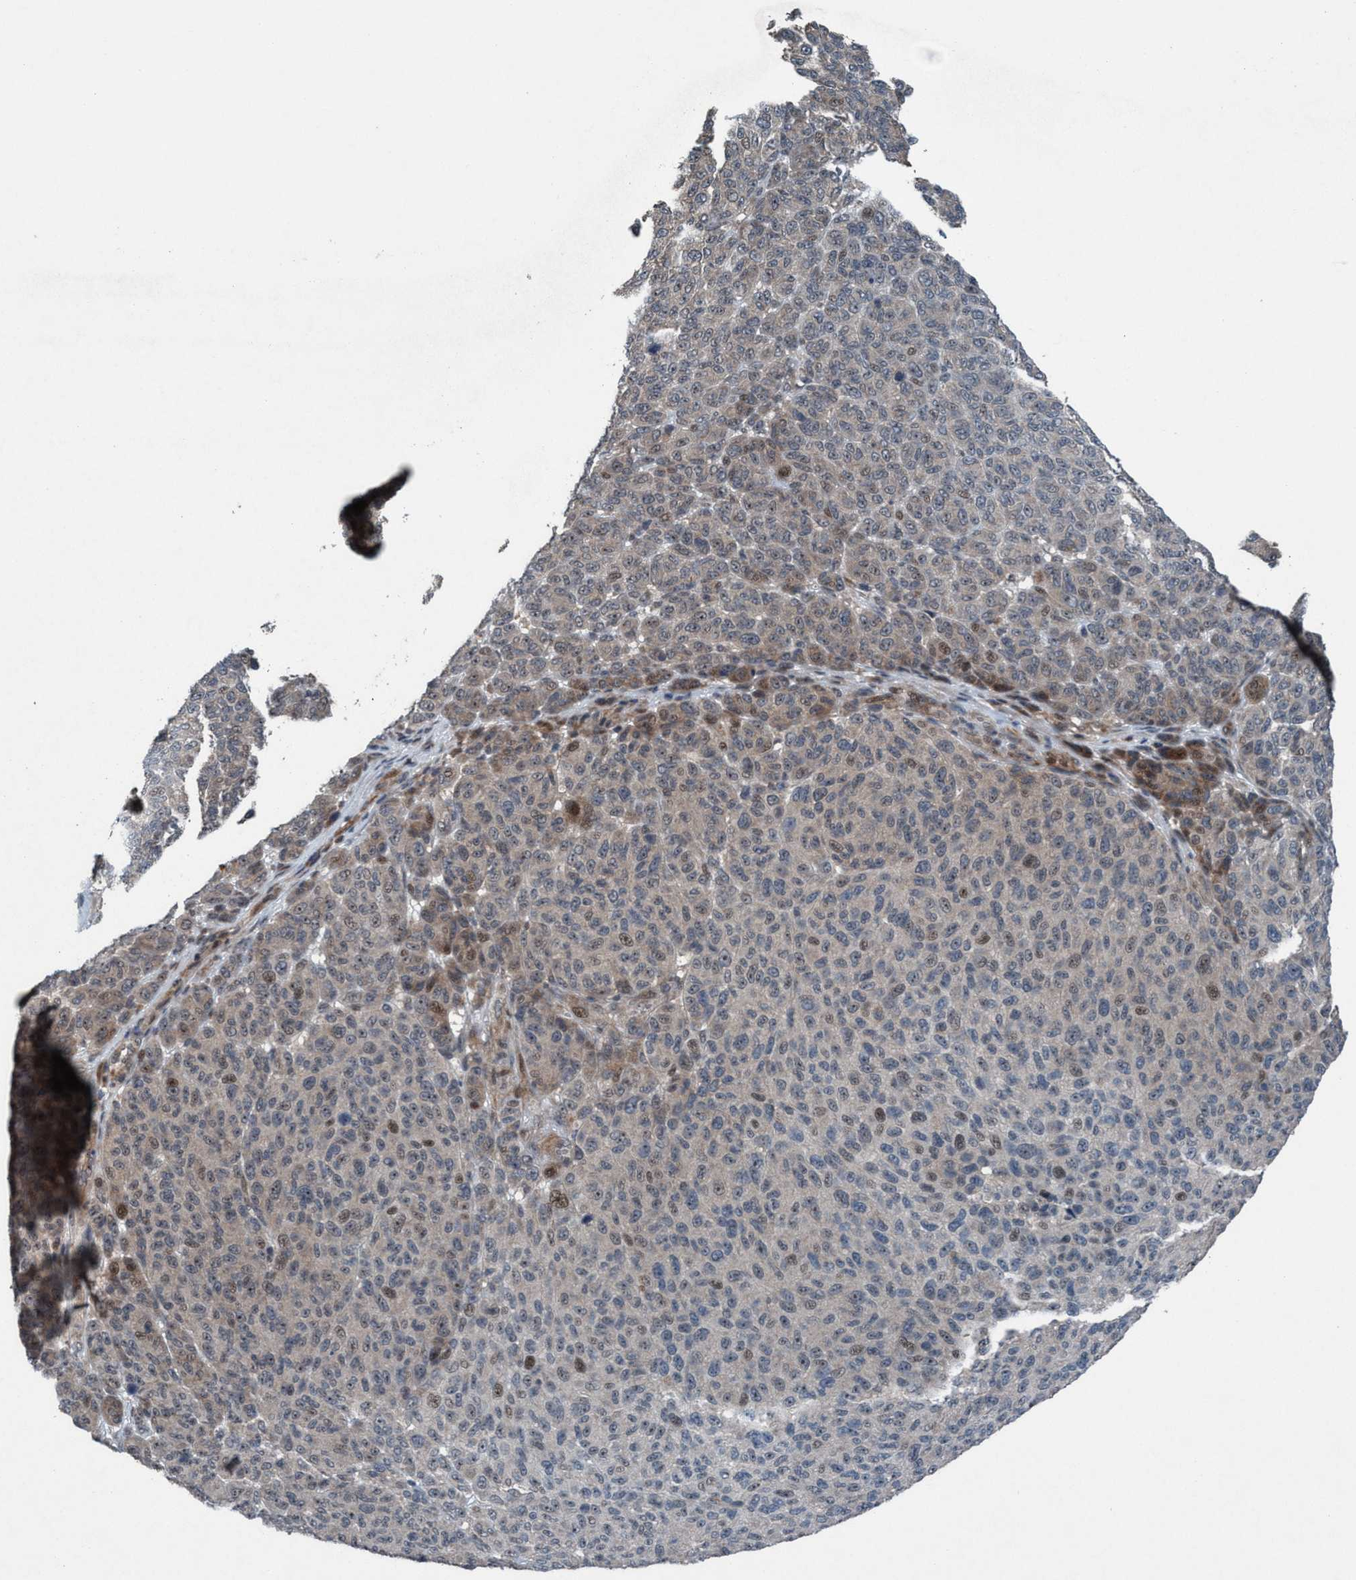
{"staining": {"intensity": "weak", "quantity": "<25%", "location": "nuclear"}, "tissue": "melanoma", "cell_type": "Tumor cells", "image_type": "cancer", "snomed": [{"axis": "morphology", "description": "Malignant melanoma, NOS"}, {"axis": "topography", "description": "Skin"}], "caption": "Tumor cells show no significant protein staining in malignant melanoma. (DAB immunohistochemistry with hematoxylin counter stain).", "gene": "NISCH", "patient": {"sex": "male", "age": 59}}